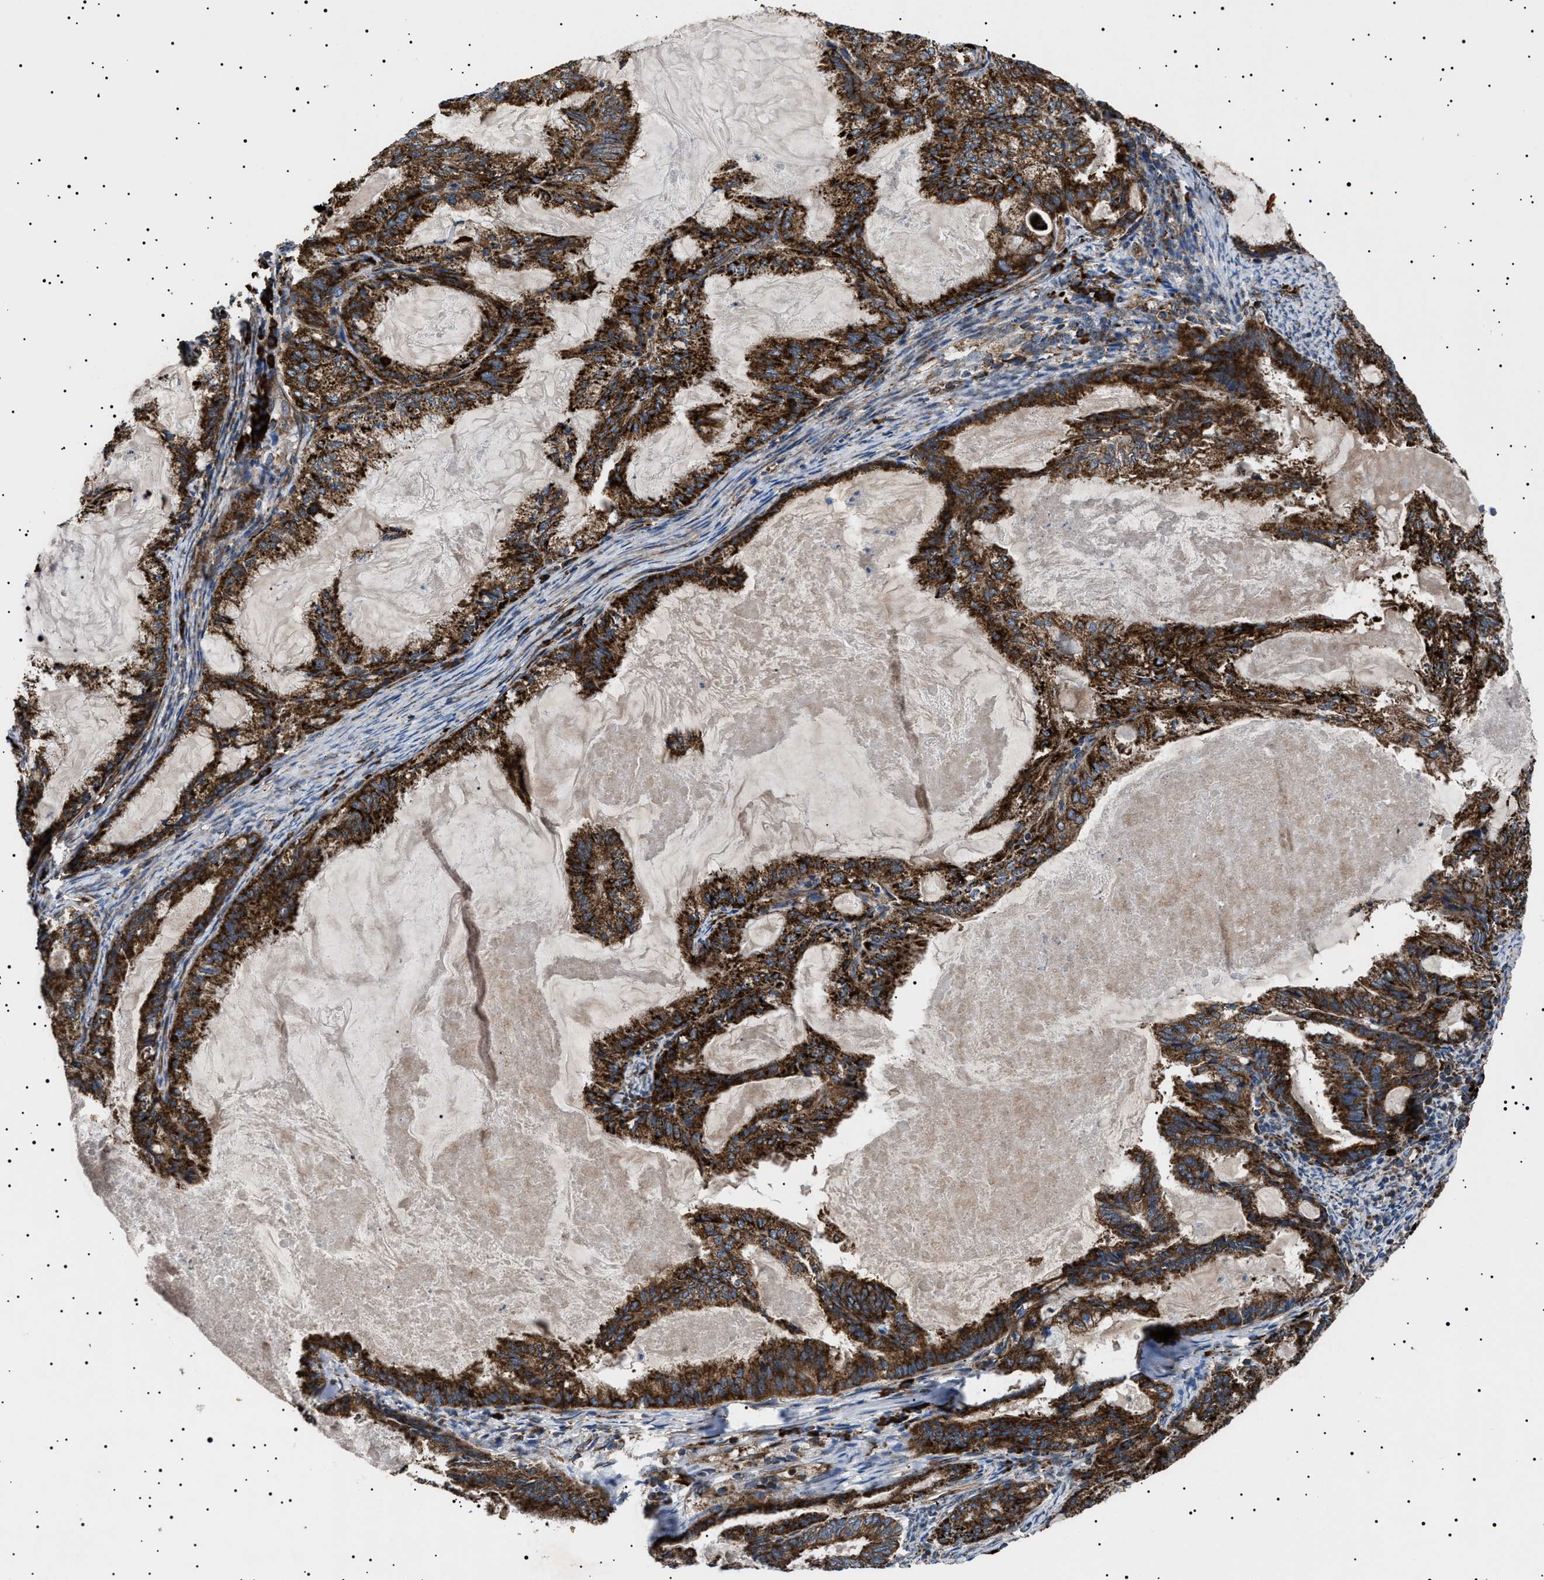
{"staining": {"intensity": "strong", "quantity": ">75%", "location": "cytoplasmic/membranous"}, "tissue": "endometrial cancer", "cell_type": "Tumor cells", "image_type": "cancer", "snomed": [{"axis": "morphology", "description": "Adenocarcinoma, NOS"}, {"axis": "topography", "description": "Endometrium"}], "caption": "IHC of endometrial cancer (adenocarcinoma) shows high levels of strong cytoplasmic/membranous staining in about >75% of tumor cells.", "gene": "TOP1MT", "patient": {"sex": "female", "age": 86}}